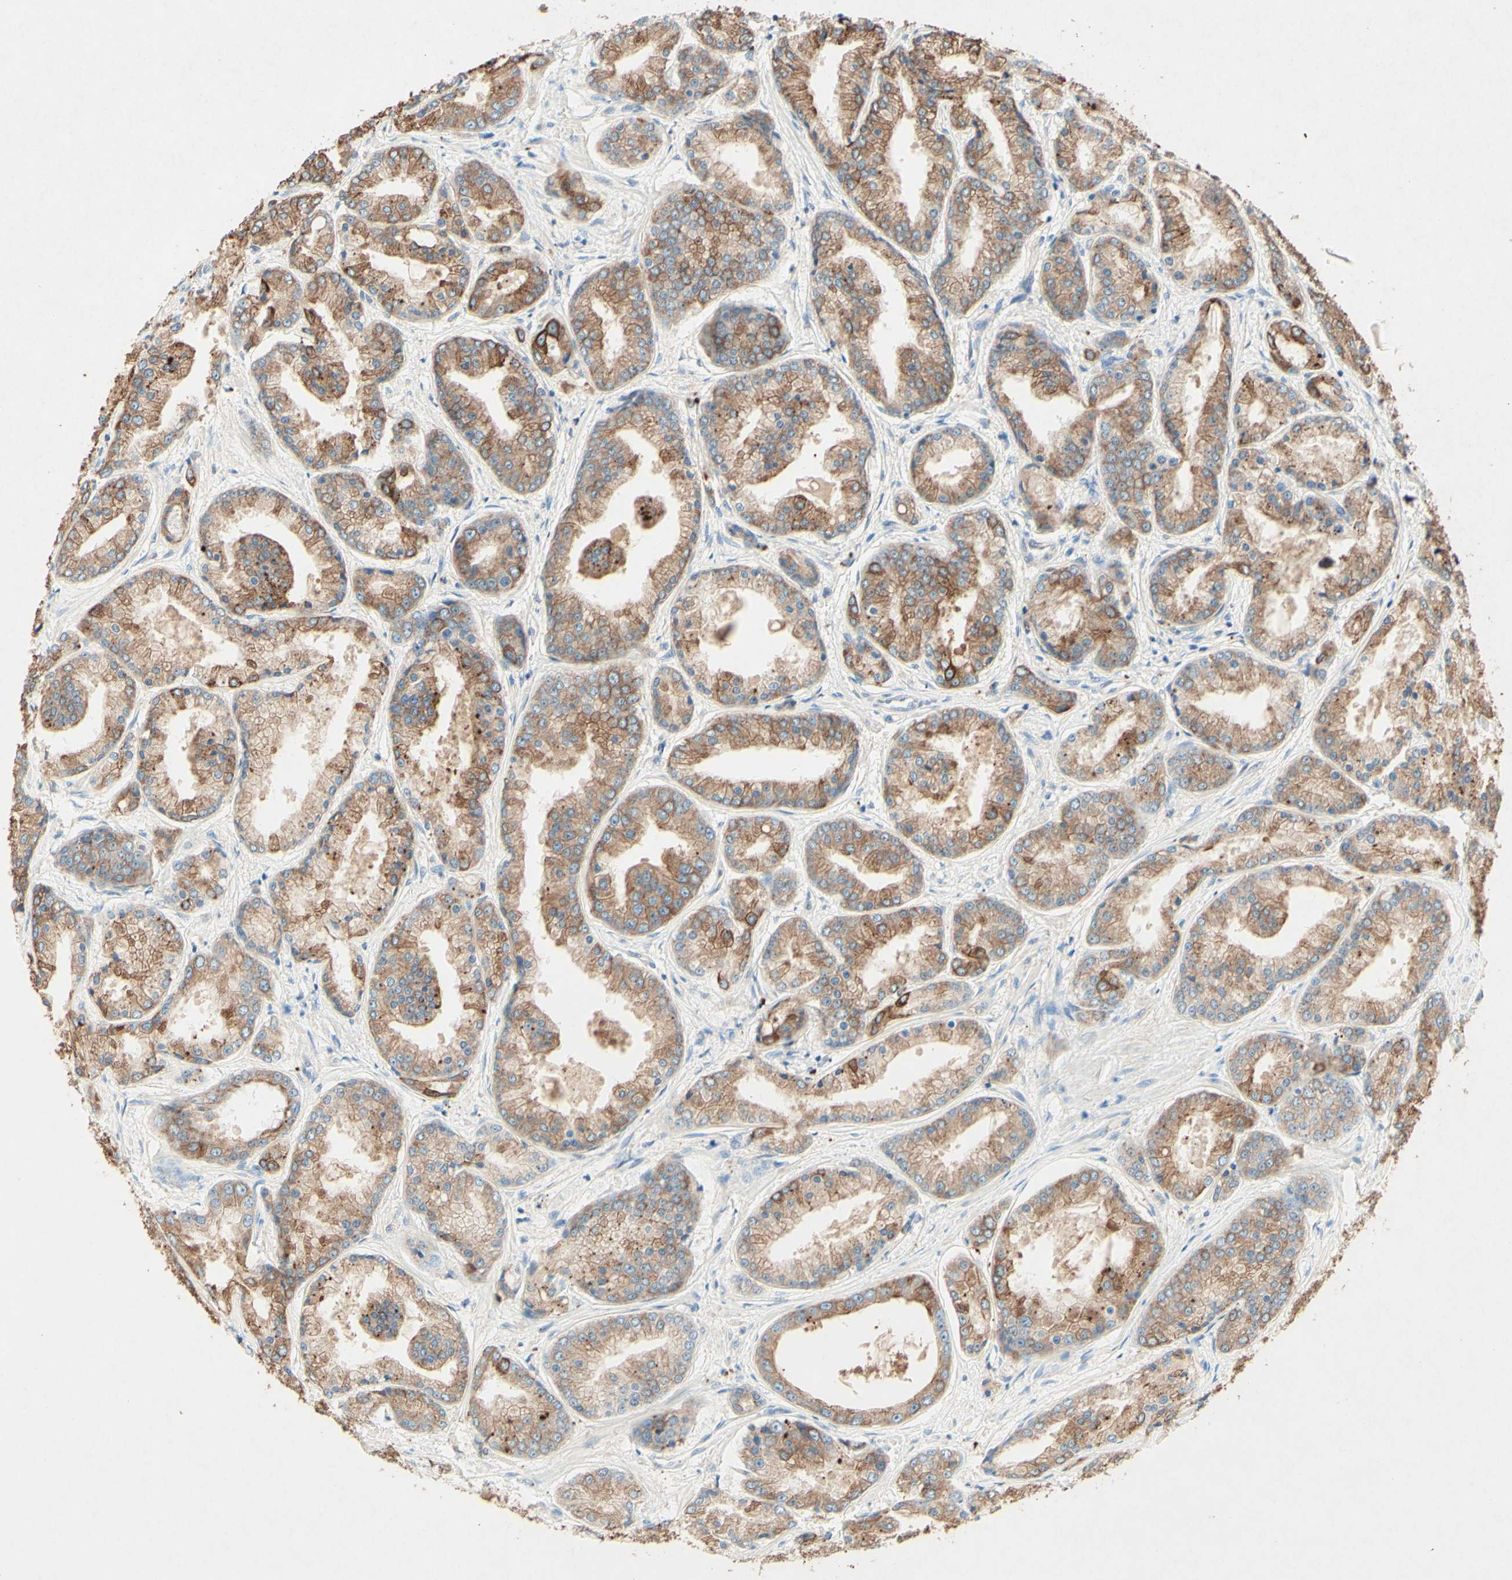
{"staining": {"intensity": "moderate", "quantity": ">75%", "location": "cytoplasmic/membranous"}, "tissue": "prostate cancer", "cell_type": "Tumor cells", "image_type": "cancer", "snomed": [{"axis": "morphology", "description": "Adenocarcinoma, High grade"}, {"axis": "topography", "description": "Prostate"}], "caption": "A brown stain shows moderate cytoplasmic/membranous expression of a protein in human prostate cancer tumor cells.", "gene": "MTM1", "patient": {"sex": "male", "age": 59}}